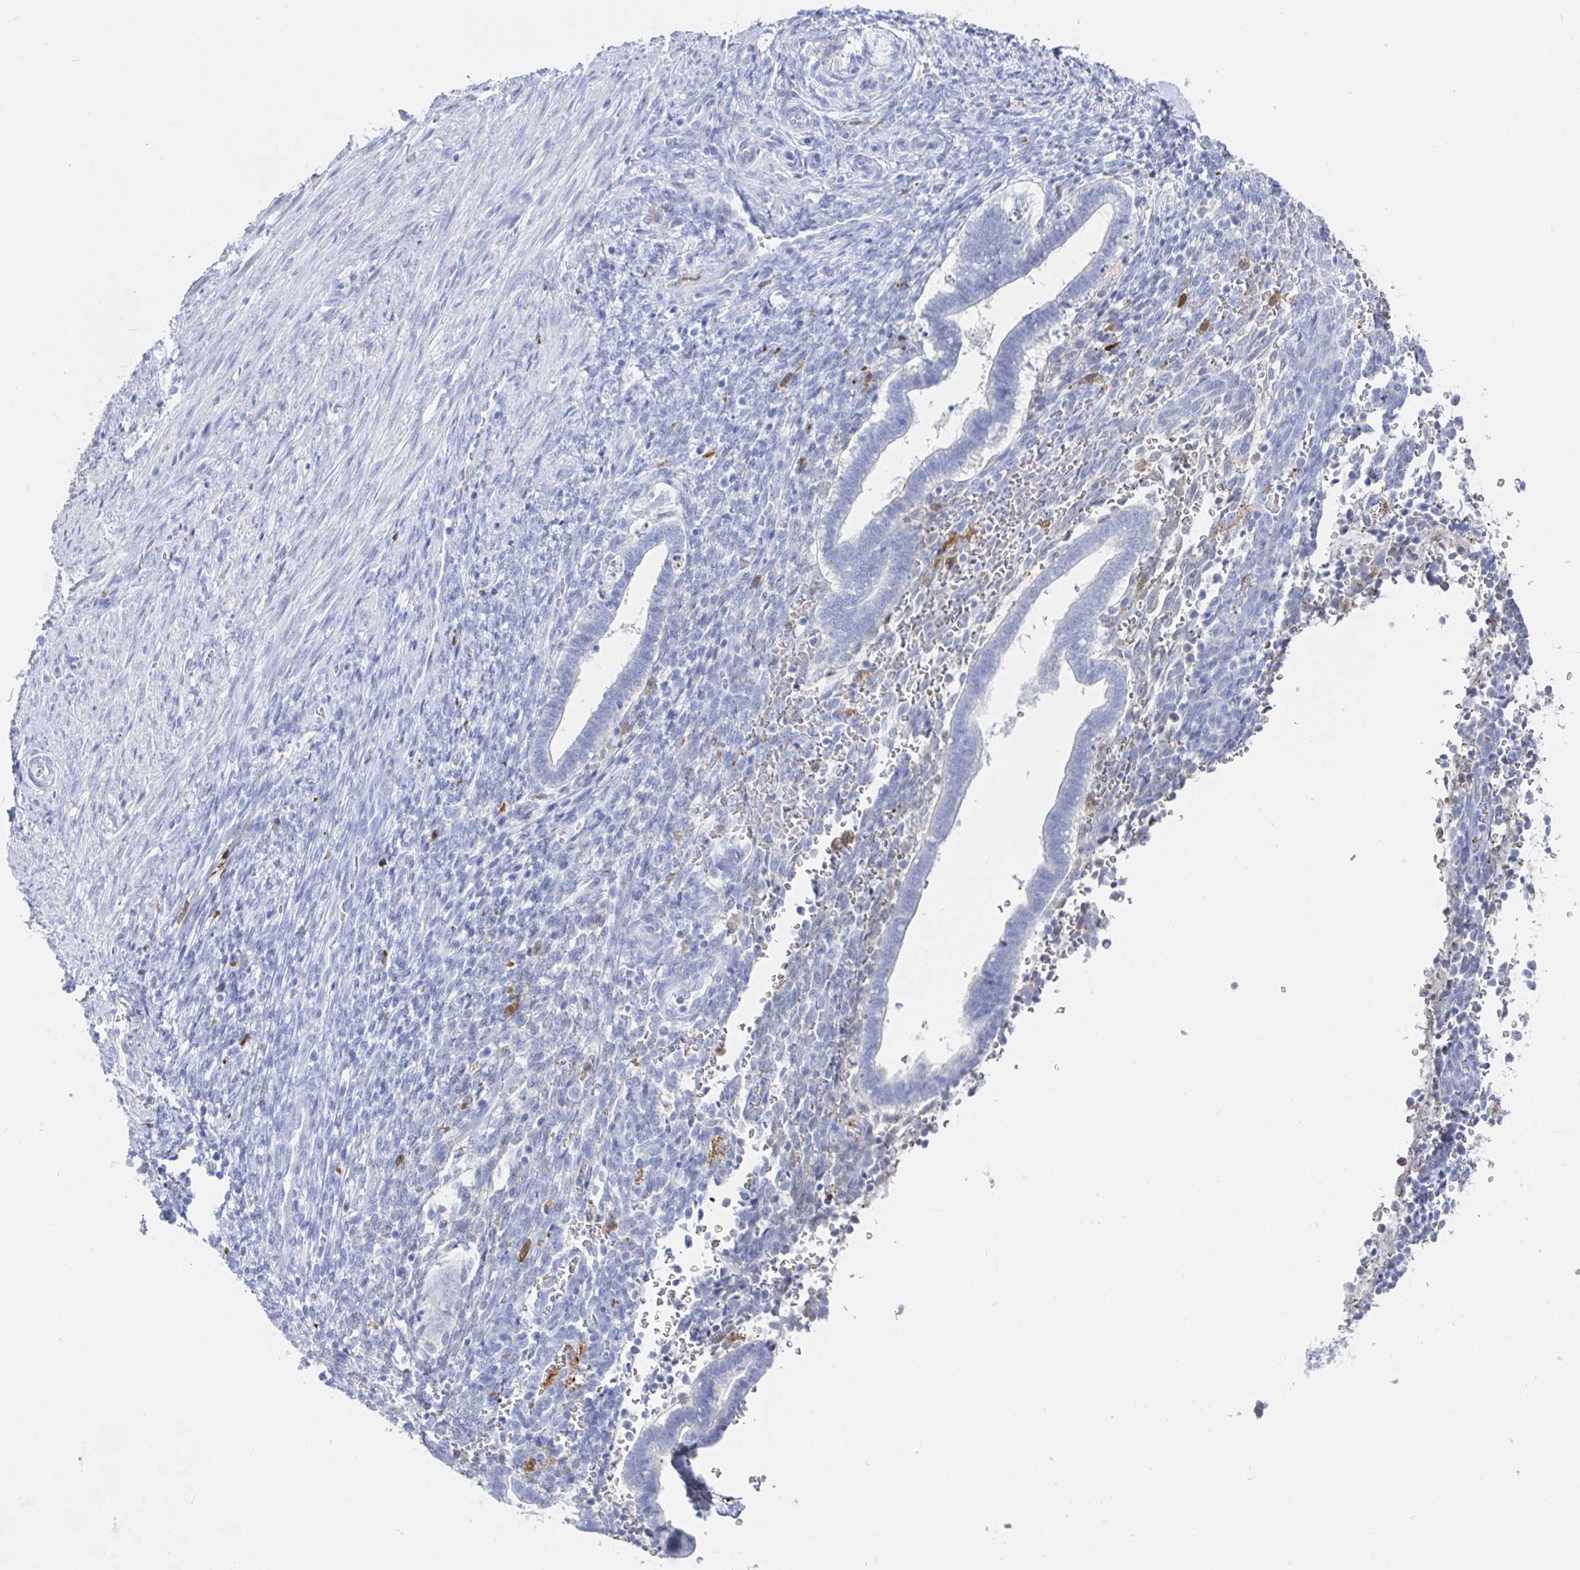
{"staining": {"intensity": "negative", "quantity": "none", "location": "none"}, "tissue": "endometrium", "cell_type": "Cells in endometrial stroma", "image_type": "normal", "snomed": [{"axis": "morphology", "description": "Normal tissue, NOS"}, {"axis": "topography", "description": "Endometrium"}], "caption": "Immunohistochemistry of normal human endometrium exhibits no staining in cells in endometrial stroma. (DAB (3,3'-diaminobenzidine) immunohistochemistry, high magnification).", "gene": "OR2A1", "patient": {"sex": "female", "age": 34}}